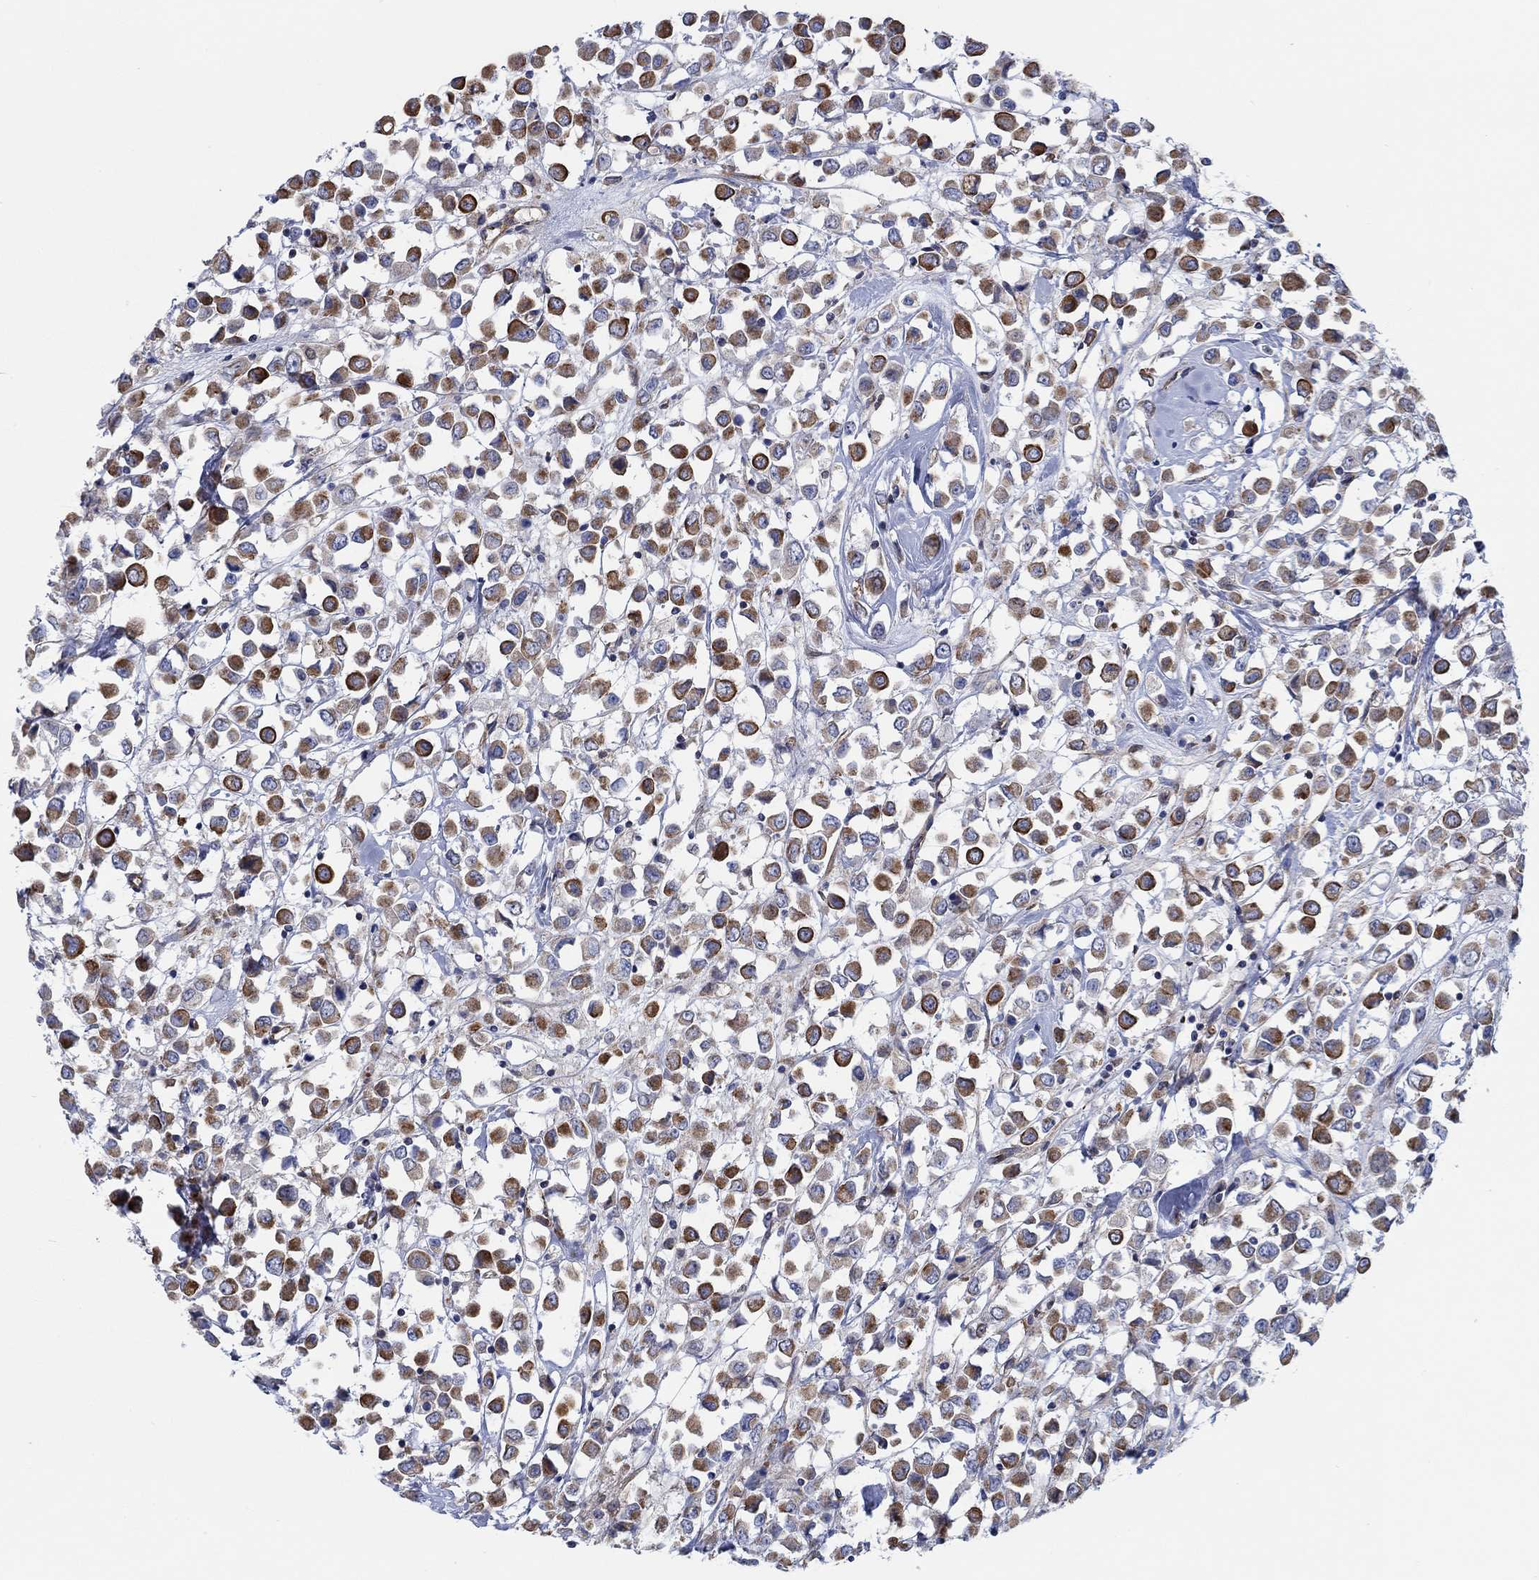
{"staining": {"intensity": "strong", "quantity": "25%-75%", "location": "cytoplasmic/membranous"}, "tissue": "breast cancer", "cell_type": "Tumor cells", "image_type": "cancer", "snomed": [{"axis": "morphology", "description": "Duct carcinoma"}, {"axis": "topography", "description": "Breast"}], "caption": "IHC photomicrograph of human breast cancer (invasive ductal carcinoma) stained for a protein (brown), which exhibits high levels of strong cytoplasmic/membranous staining in approximately 25%-75% of tumor cells.", "gene": "FMN1", "patient": {"sex": "female", "age": 61}}